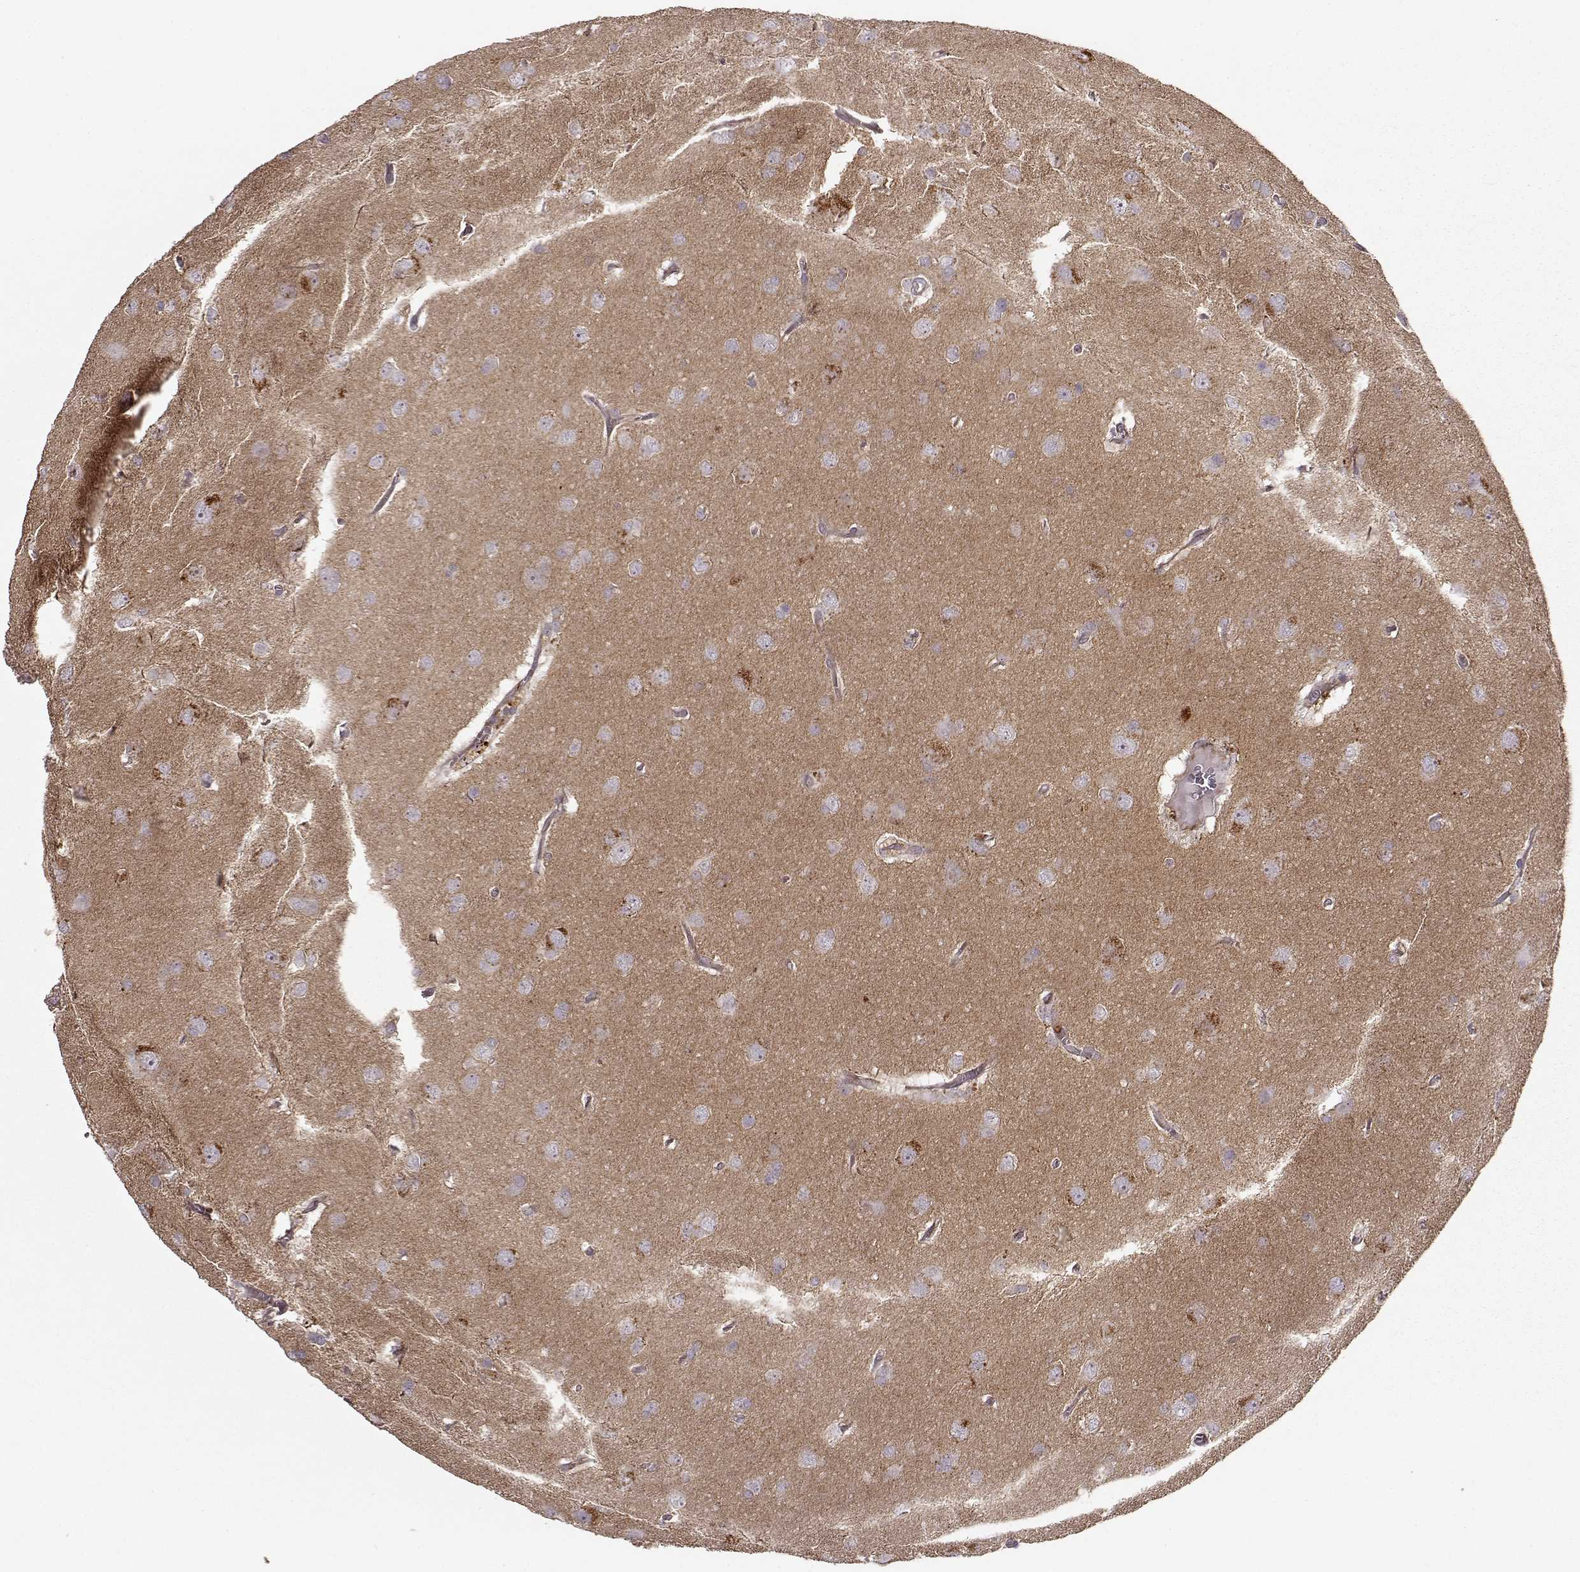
{"staining": {"intensity": "negative", "quantity": "none", "location": "none"}, "tissue": "glioma", "cell_type": "Tumor cells", "image_type": "cancer", "snomed": [{"axis": "morphology", "description": "Glioma, malignant, Low grade"}, {"axis": "topography", "description": "Brain"}], "caption": "DAB (3,3'-diaminobenzidine) immunohistochemical staining of human glioma demonstrates no significant expression in tumor cells.", "gene": "IFRD2", "patient": {"sex": "male", "age": 58}}